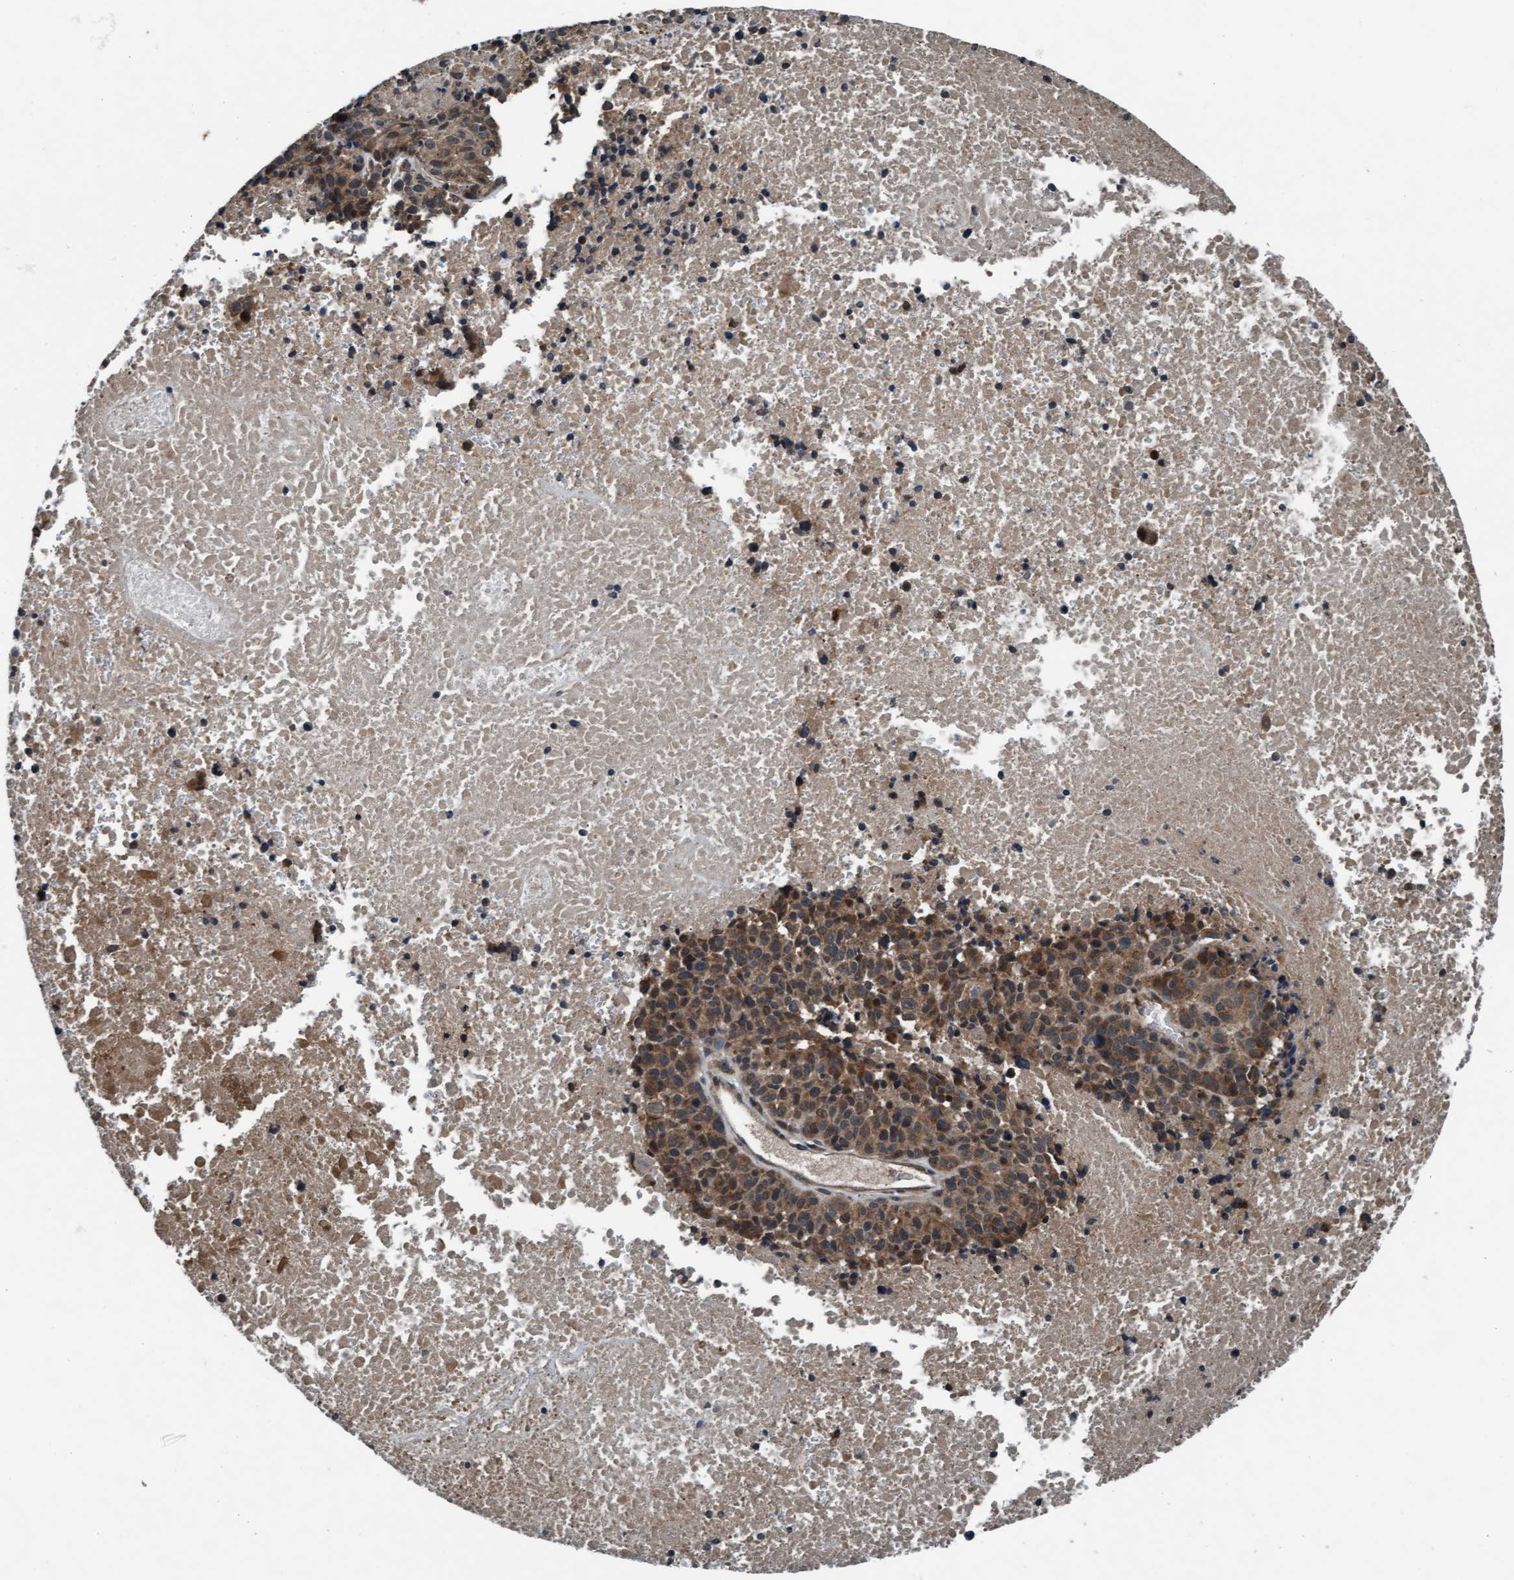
{"staining": {"intensity": "moderate", "quantity": ">75%", "location": "cytoplasmic/membranous,nuclear"}, "tissue": "melanoma", "cell_type": "Tumor cells", "image_type": "cancer", "snomed": [{"axis": "morphology", "description": "Malignant melanoma, Metastatic site"}, {"axis": "topography", "description": "Cerebral cortex"}], "caption": "Protein expression analysis of human melanoma reveals moderate cytoplasmic/membranous and nuclear staining in approximately >75% of tumor cells.", "gene": "WASF1", "patient": {"sex": "female", "age": 52}}